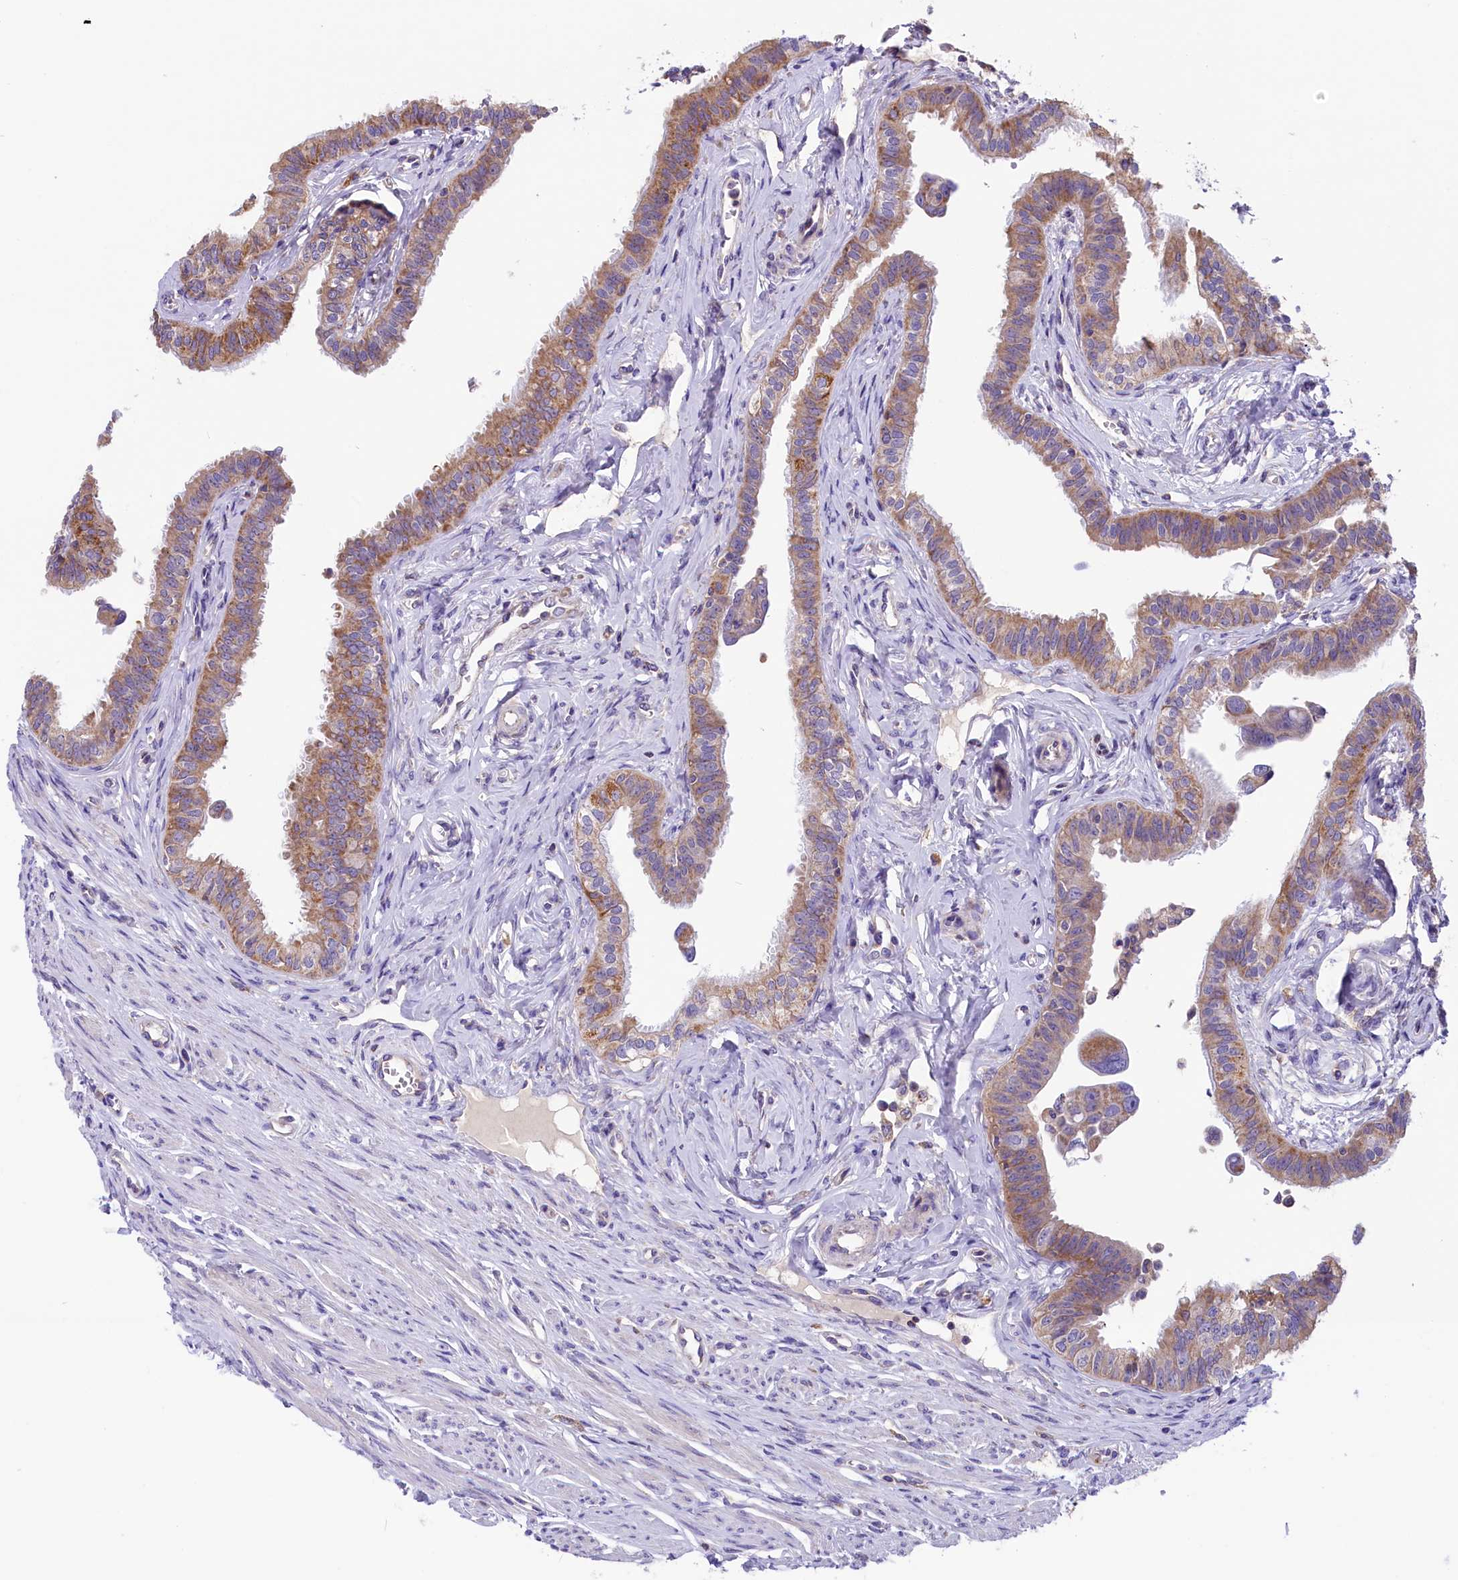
{"staining": {"intensity": "moderate", "quantity": ">75%", "location": "cytoplasmic/membranous"}, "tissue": "fallopian tube", "cell_type": "Glandular cells", "image_type": "normal", "snomed": [{"axis": "morphology", "description": "Normal tissue, NOS"}, {"axis": "morphology", "description": "Carcinoma, NOS"}, {"axis": "topography", "description": "Fallopian tube"}, {"axis": "topography", "description": "Ovary"}], "caption": "Glandular cells show medium levels of moderate cytoplasmic/membranous staining in approximately >75% of cells in normal fallopian tube. The staining was performed using DAB, with brown indicating positive protein expression. Nuclei are stained blue with hematoxylin.", "gene": "DNAJB9", "patient": {"sex": "female", "age": 59}}